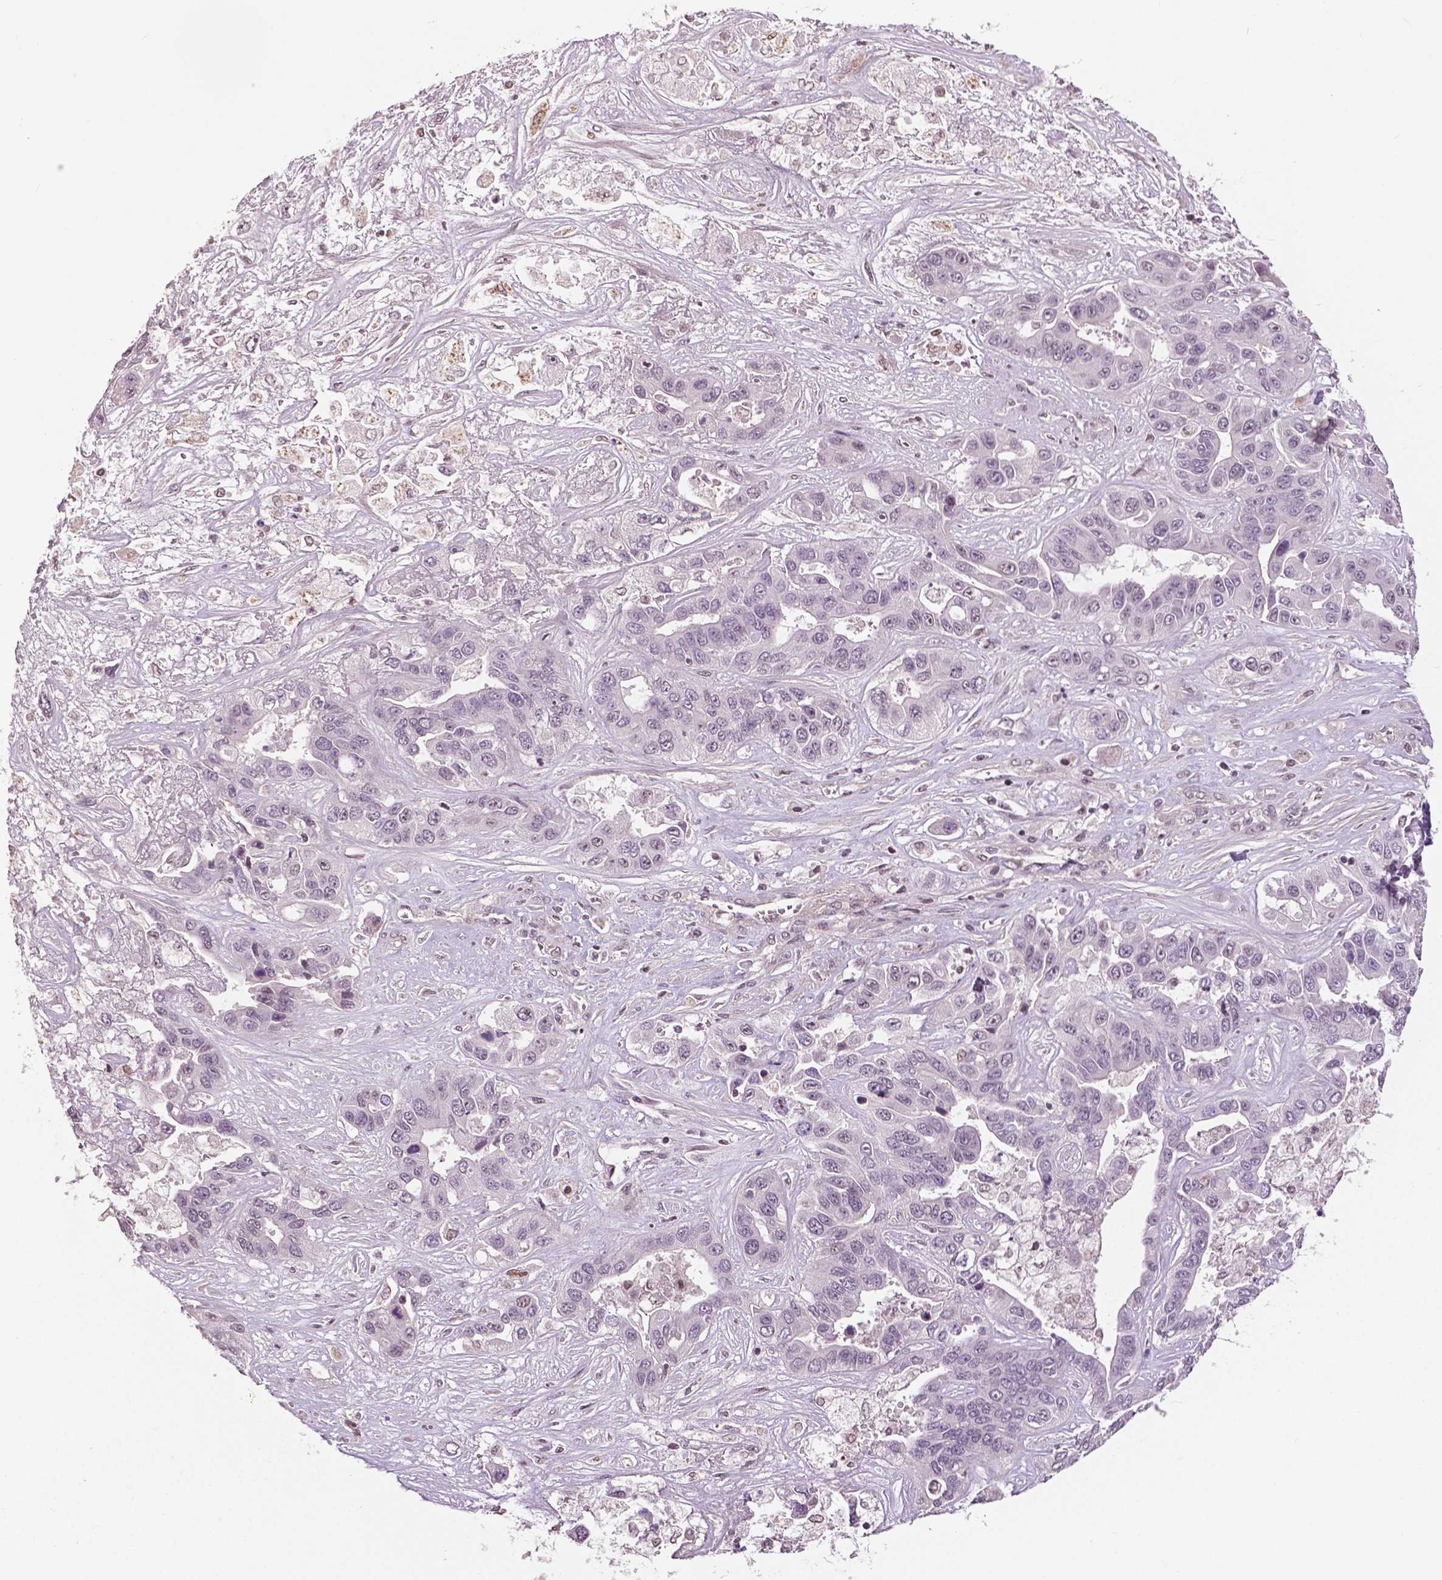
{"staining": {"intensity": "negative", "quantity": "none", "location": "none"}, "tissue": "liver cancer", "cell_type": "Tumor cells", "image_type": "cancer", "snomed": [{"axis": "morphology", "description": "Cholangiocarcinoma"}, {"axis": "topography", "description": "Liver"}], "caption": "DAB immunohistochemical staining of liver cancer (cholangiocarcinoma) shows no significant positivity in tumor cells.", "gene": "DLX5", "patient": {"sex": "female", "age": 52}}